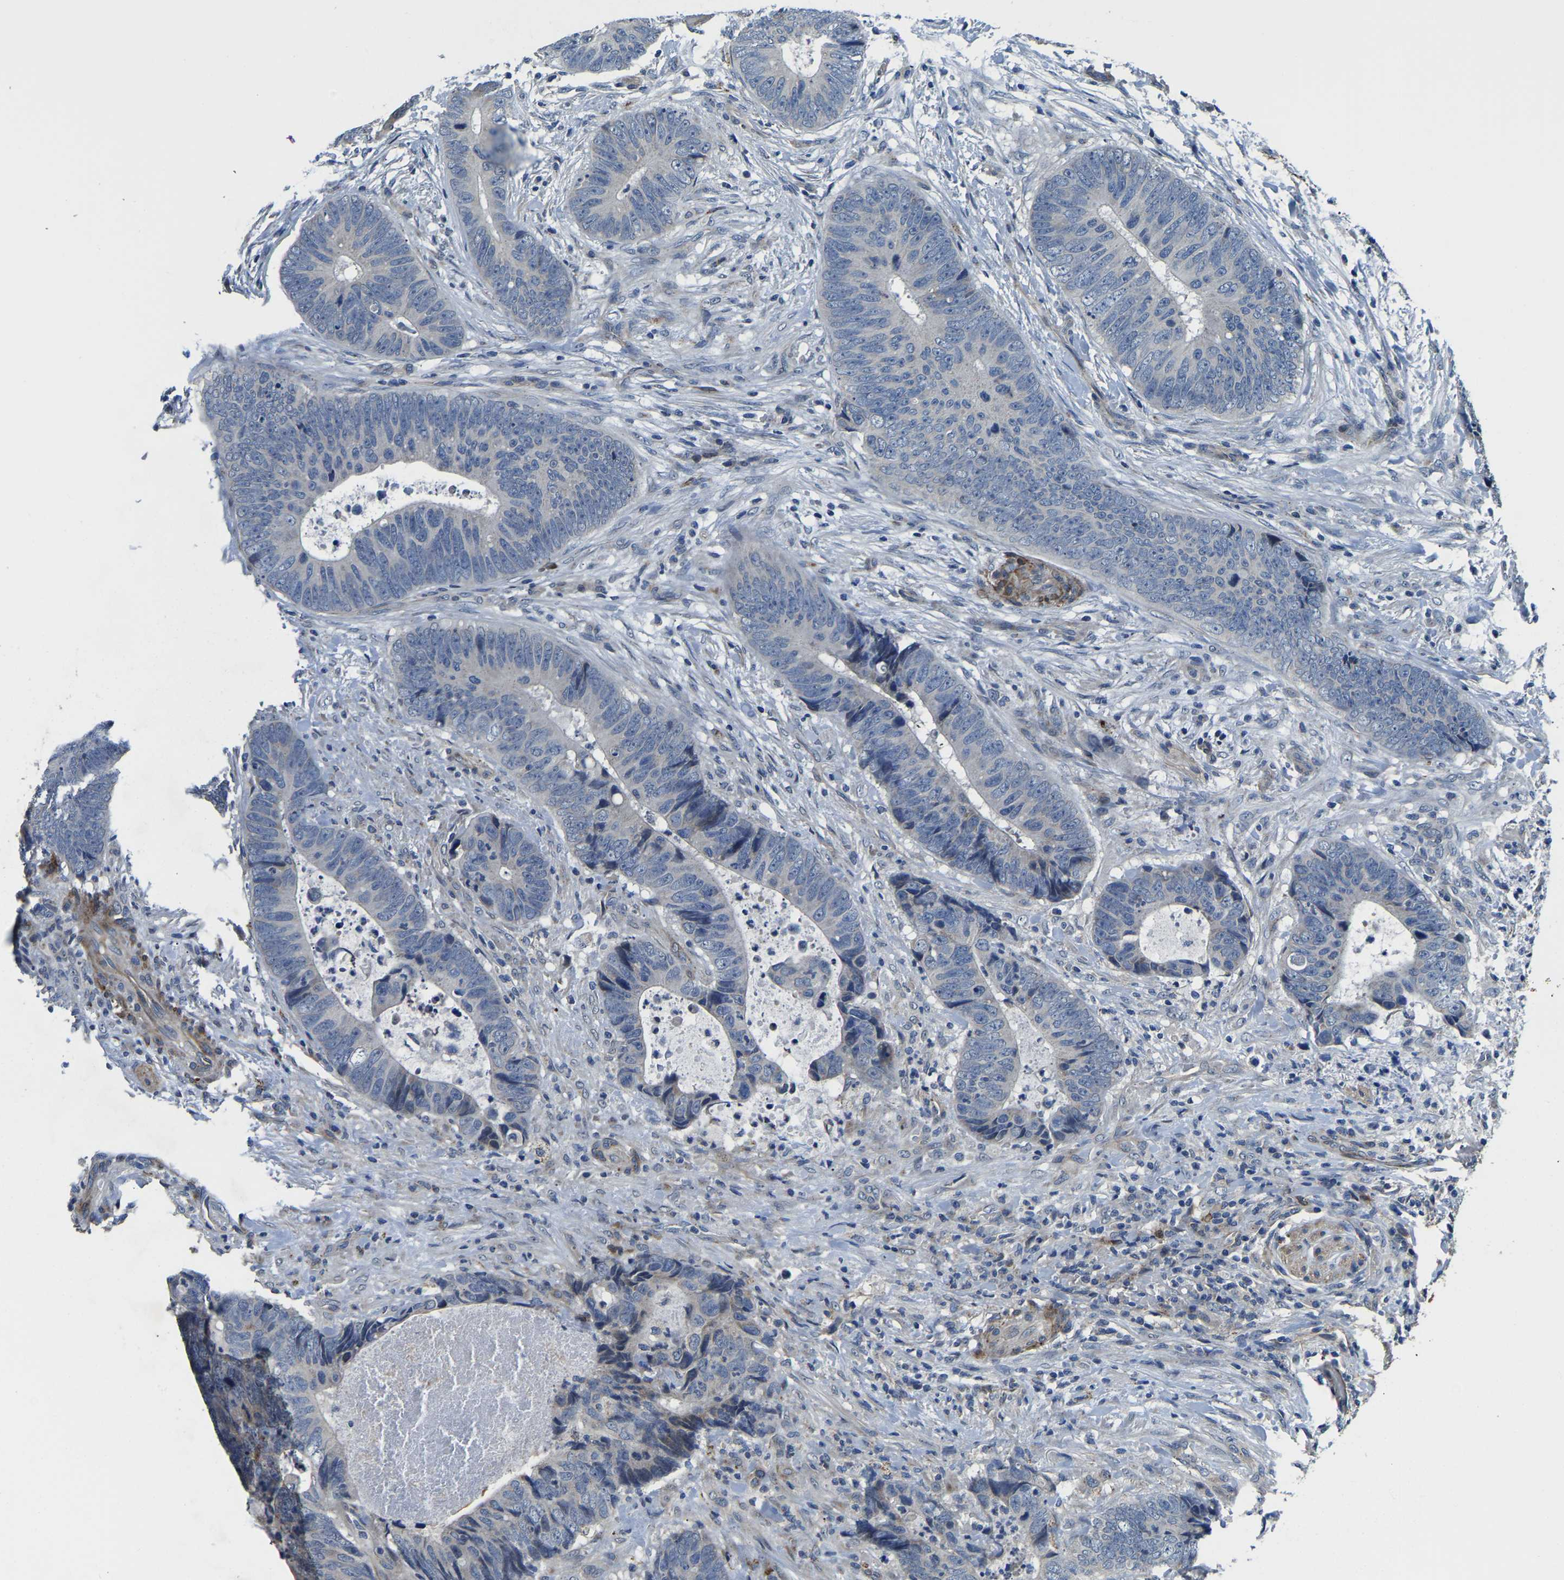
{"staining": {"intensity": "moderate", "quantity": "<25%", "location": "cytoplasmic/membranous"}, "tissue": "colorectal cancer", "cell_type": "Tumor cells", "image_type": "cancer", "snomed": [{"axis": "morphology", "description": "Adenocarcinoma, NOS"}, {"axis": "topography", "description": "Colon"}], "caption": "Protein staining of adenocarcinoma (colorectal) tissue demonstrates moderate cytoplasmic/membranous positivity in approximately <25% of tumor cells. The staining is performed using DAB (3,3'-diaminobenzidine) brown chromogen to label protein expression. The nuclei are counter-stained blue using hematoxylin.", "gene": "RNF39", "patient": {"sex": "male", "age": 56}}